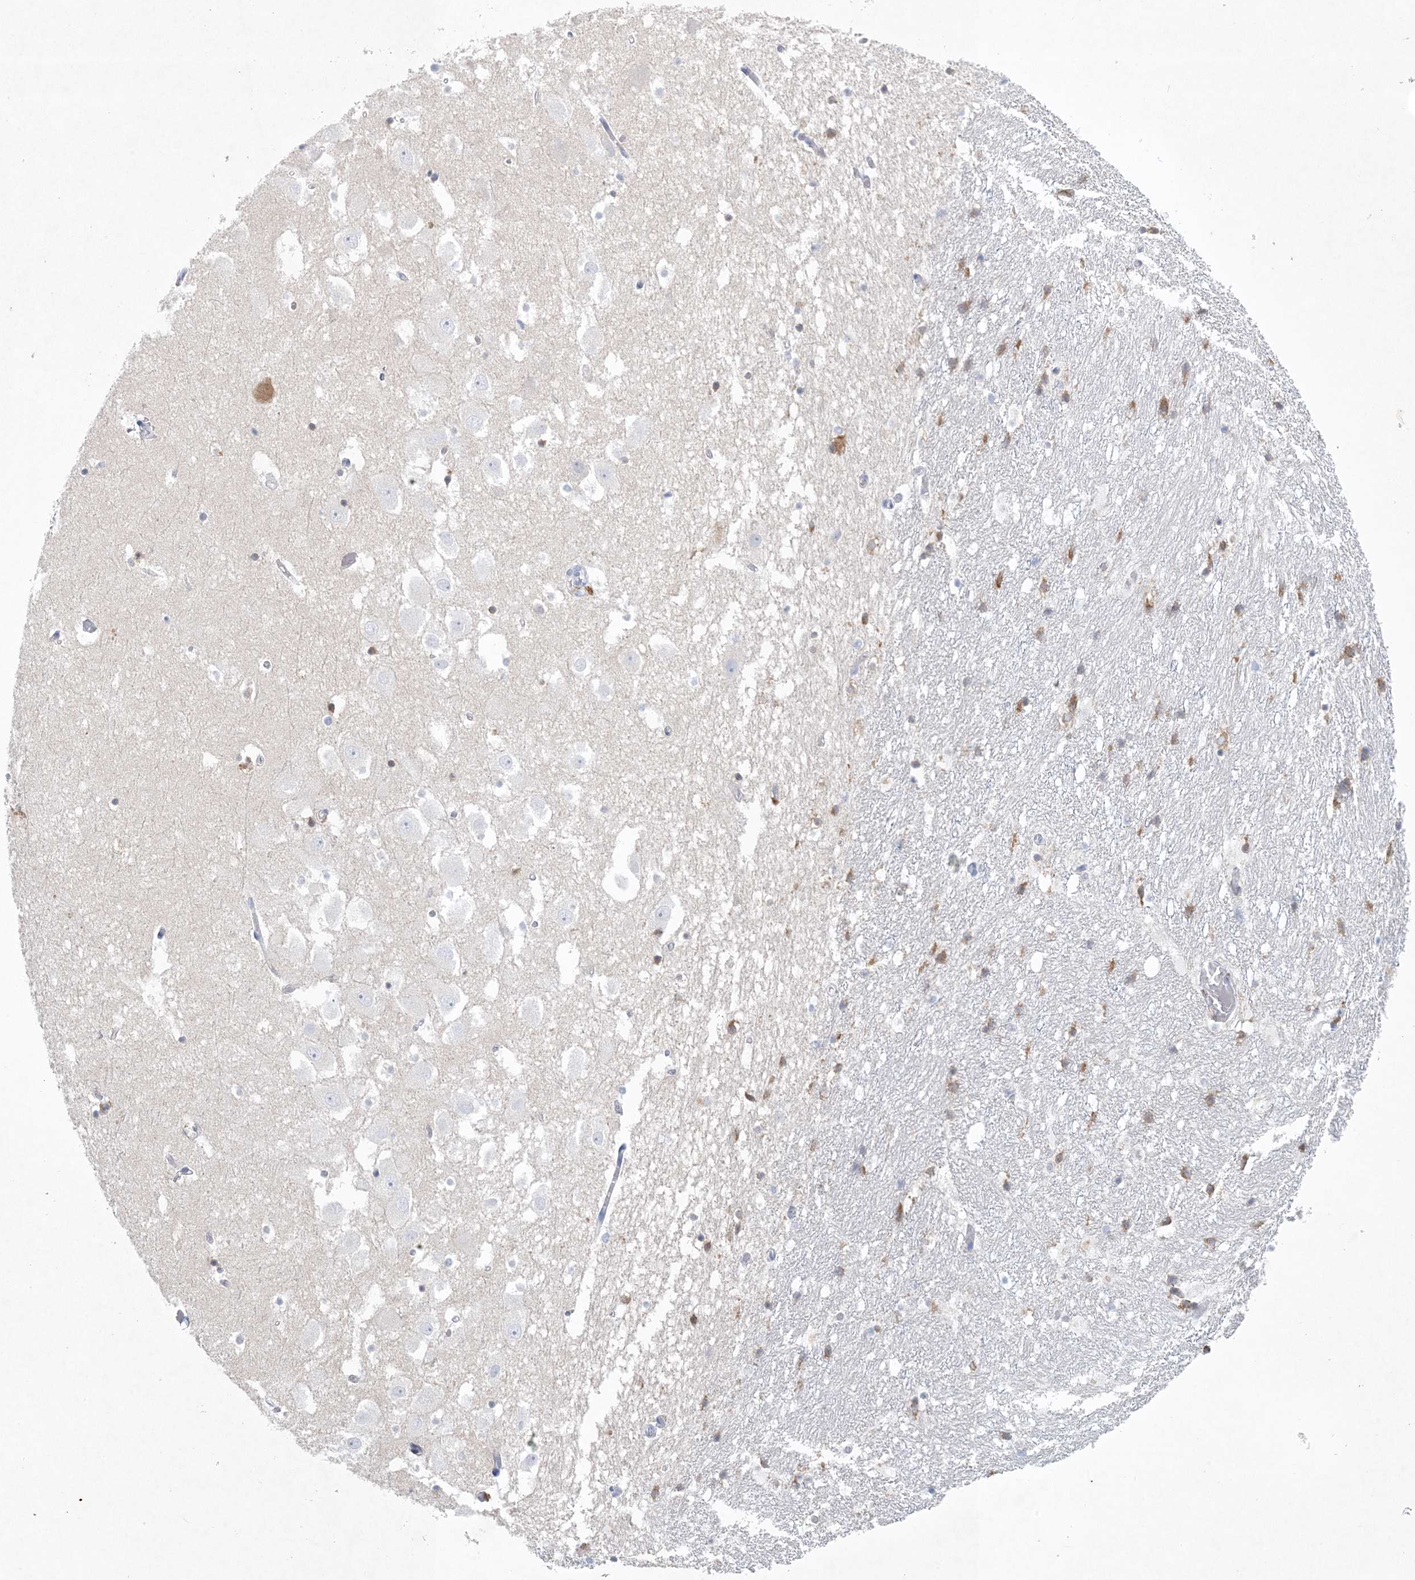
{"staining": {"intensity": "moderate", "quantity": "<25%", "location": "cytoplasmic/membranous"}, "tissue": "hippocampus", "cell_type": "Glial cells", "image_type": "normal", "snomed": [{"axis": "morphology", "description": "Normal tissue, NOS"}, {"axis": "topography", "description": "Hippocampus"}], "caption": "Immunohistochemistry photomicrograph of unremarkable hippocampus: hippocampus stained using immunohistochemistry (IHC) shows low levels of moderate protein expression localized specifically in the cytoplasmic/membranous of glial cells, appearing as a cytoplasmic/membranous brown color.", "gene": "GABRG1", "patient": {"sex": "female", "age": 52}}